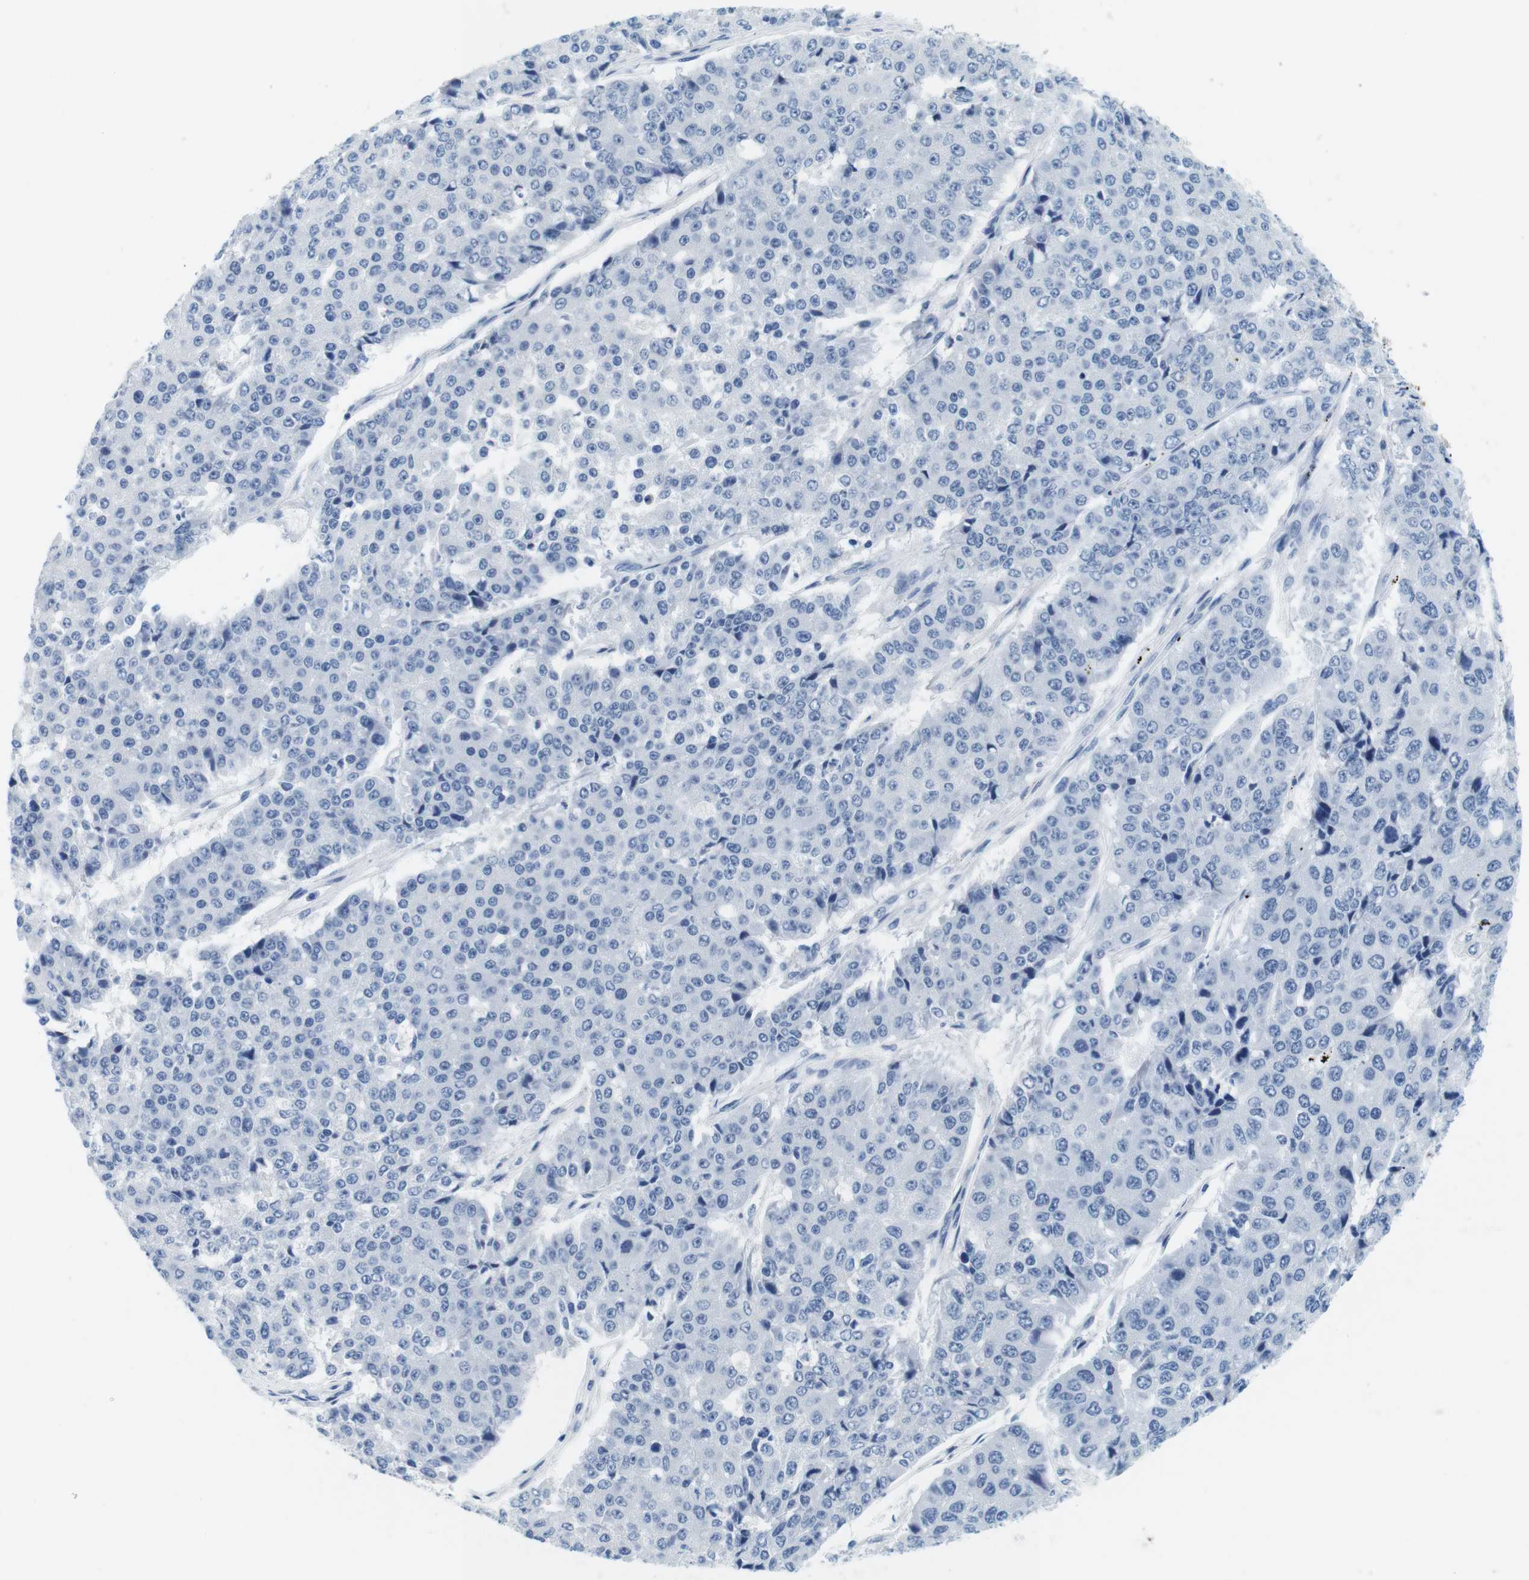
{"staining": {"intensity": "negative", "quantity": "none", "location": "none"}, "tissue": "pancreatic cancer", "cell_type": "Tumor cells", "image_type": "cancer", "snomed": [{"axis": "morphology", "description": "Adenocarcinoma, NOS"}, {"axis": "topography", "description": "Pancreas"}], "caption": "Immunohistochemical staining of pancreatic cancer (adenocarcinoma) displays no significant positivity in tumor cells. (Brightfield microscopy of DAB immunohistochemistry (IHC) at high magnification).", "gene": "CYP2C9", "patient": {"sex": "male", "age": 50}}